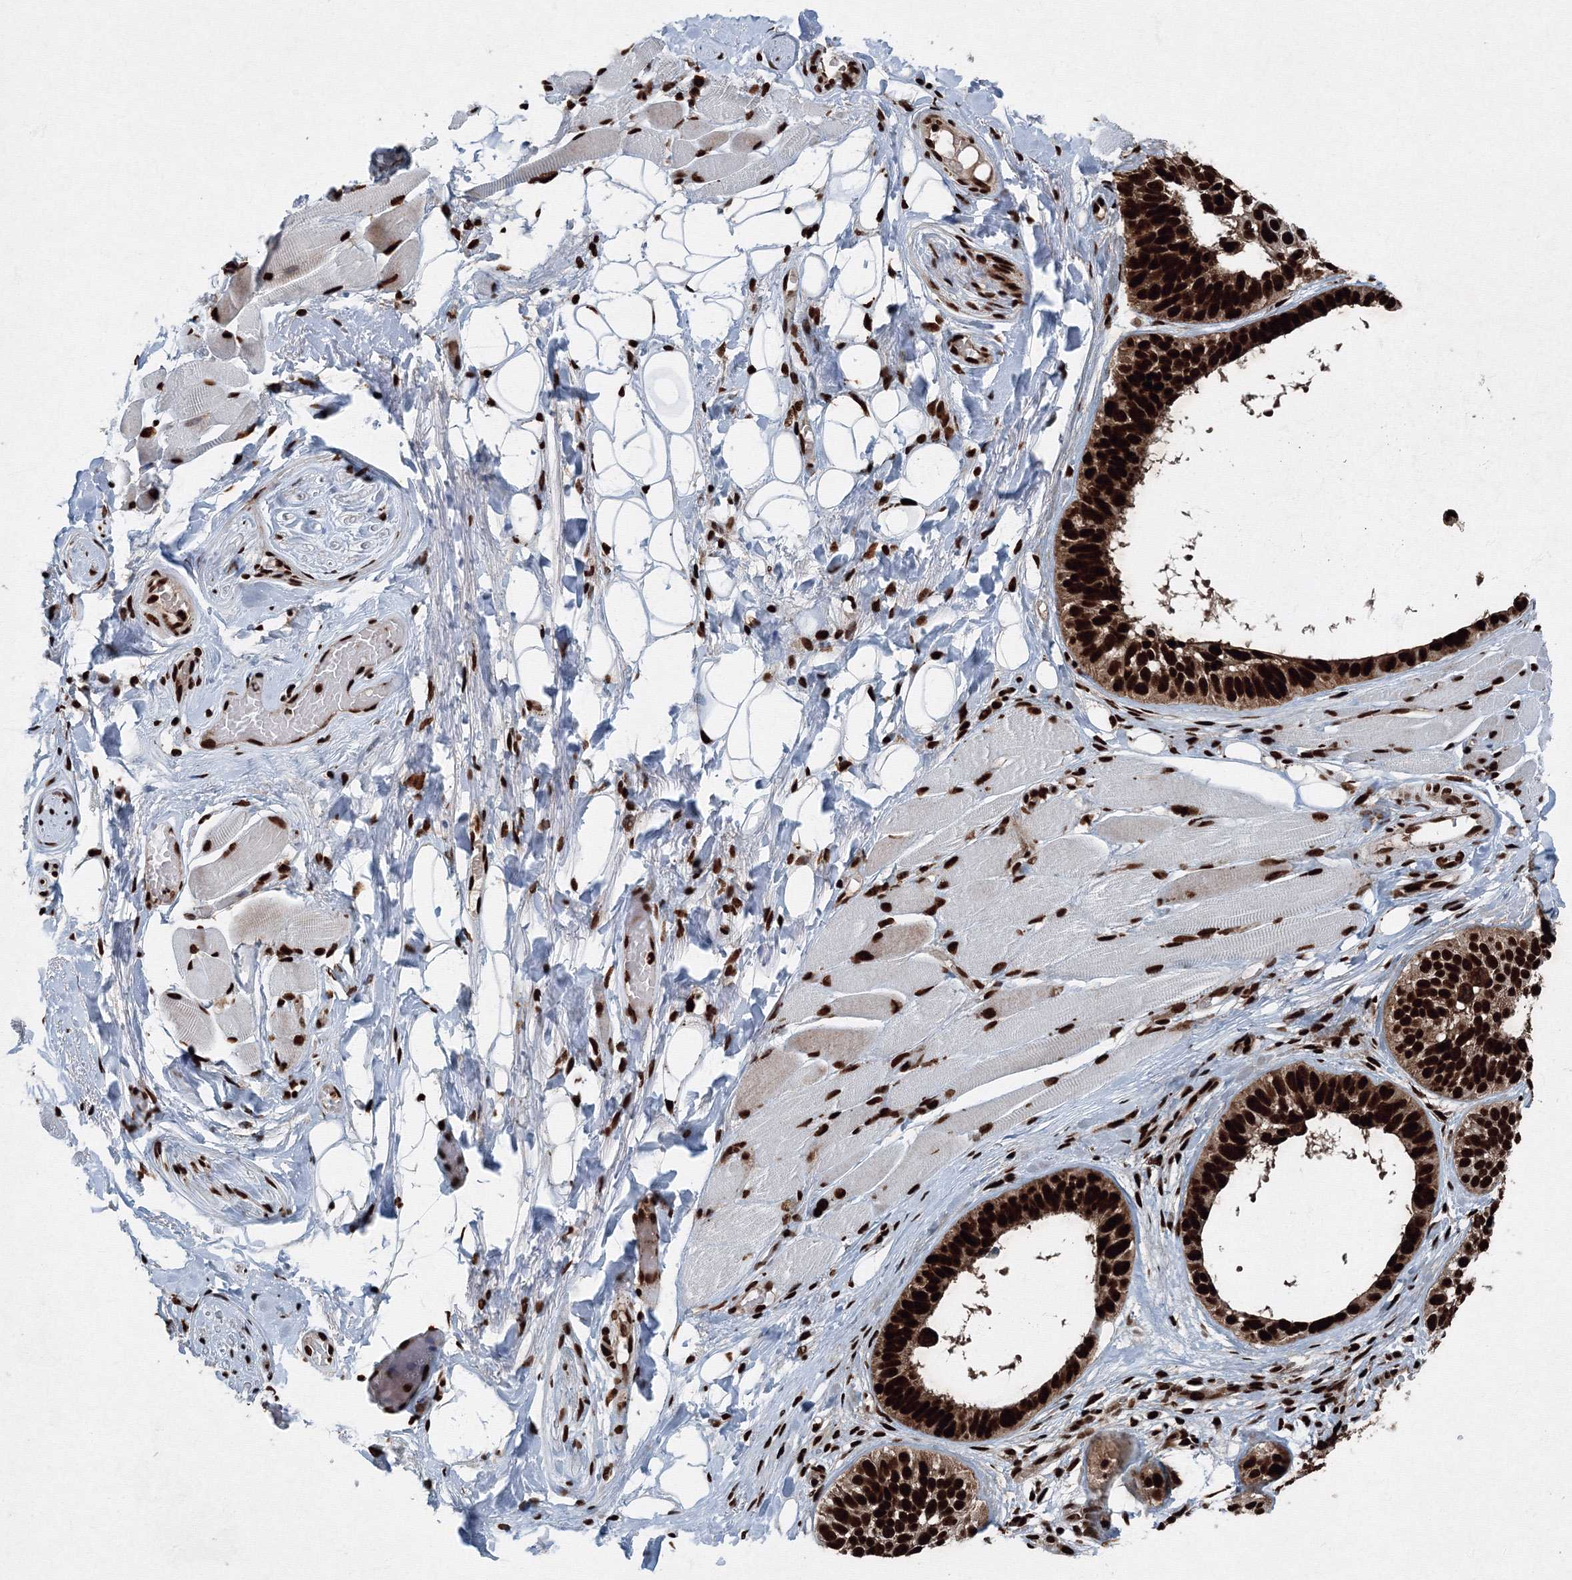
{"staining": {"intensity": "strong", "quantity": ">75%", "location": "cytoplasmic/membranous,nuclear"}, "tissue": "skin cancer", "cell_type": "Tumor cells", "image_type": "cancer", "snomed": [{"axis": "morphology", "description": "Basal cell carcinoma"}, {"axis": "topography", "description": "Skin"}], "caption": "IHC micrograph of human basal cell carcinoma (skin) stained for a protein (brown), which displays high levels of strong cytoplasmic/membranous and nuclear staining in approximately >75% of tumor cells.", "gene": "SNRPC", "patient": {"sex": "male", "age": 62}}